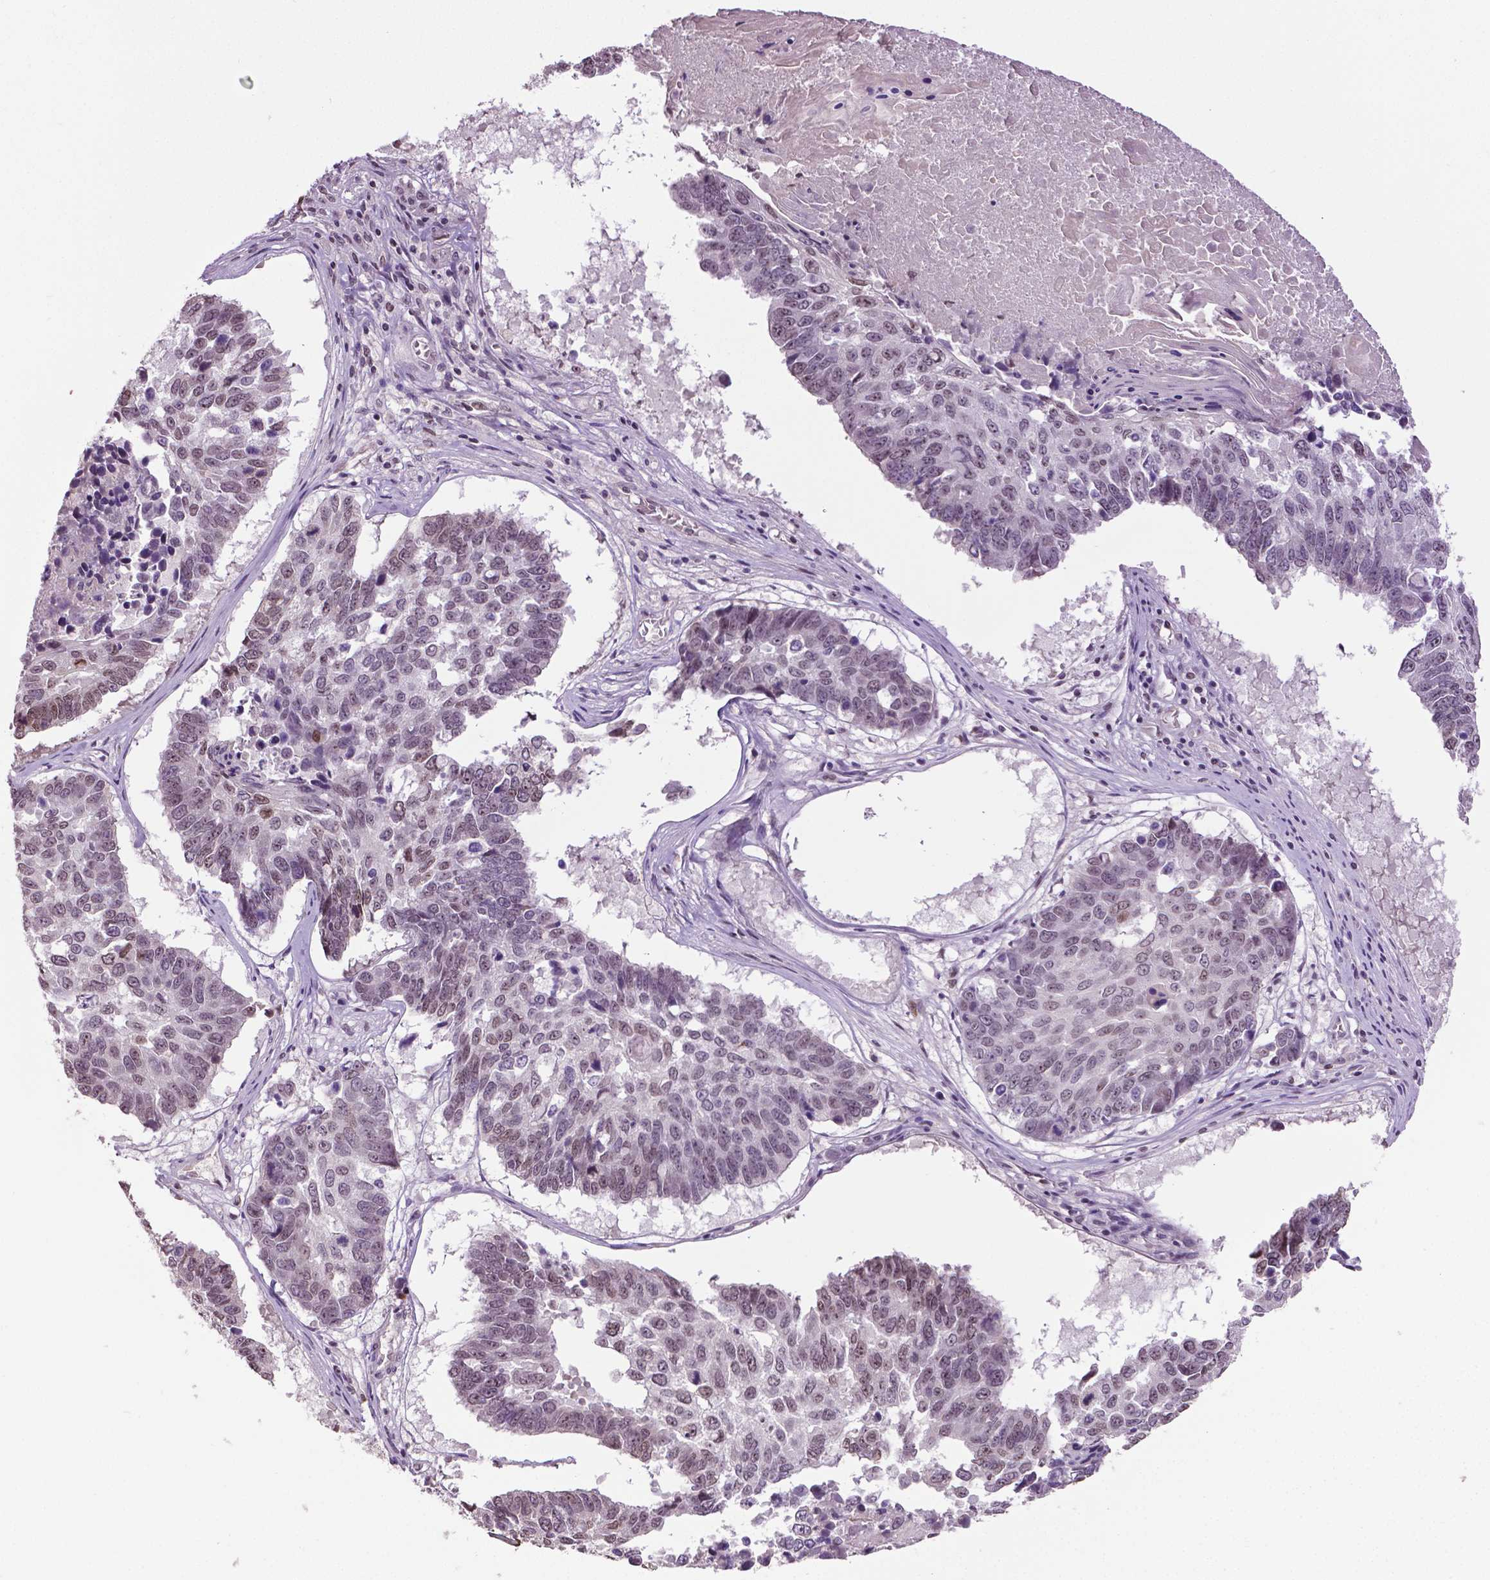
{"staining": {"intensity": "weak", "quantity": "25%-75%", "location": "nuclear"}, "tissue": "lung cancer", "cell_type": "Tumor cells", "image_type": "cancer", "snomed": [{"axis": "morphology", "description": "Squamous cell carcinoma, NOS"}, {"axis": "topography", "description": "Lung"}], "caption": "Human squamous cell carcinoma (lung) stained with a brown dye displays weak nuclear positive positivity in about 25%-75% of tumor cells.", "gene": "DLX5", "patient": {"sex": "male", "age": 73}}